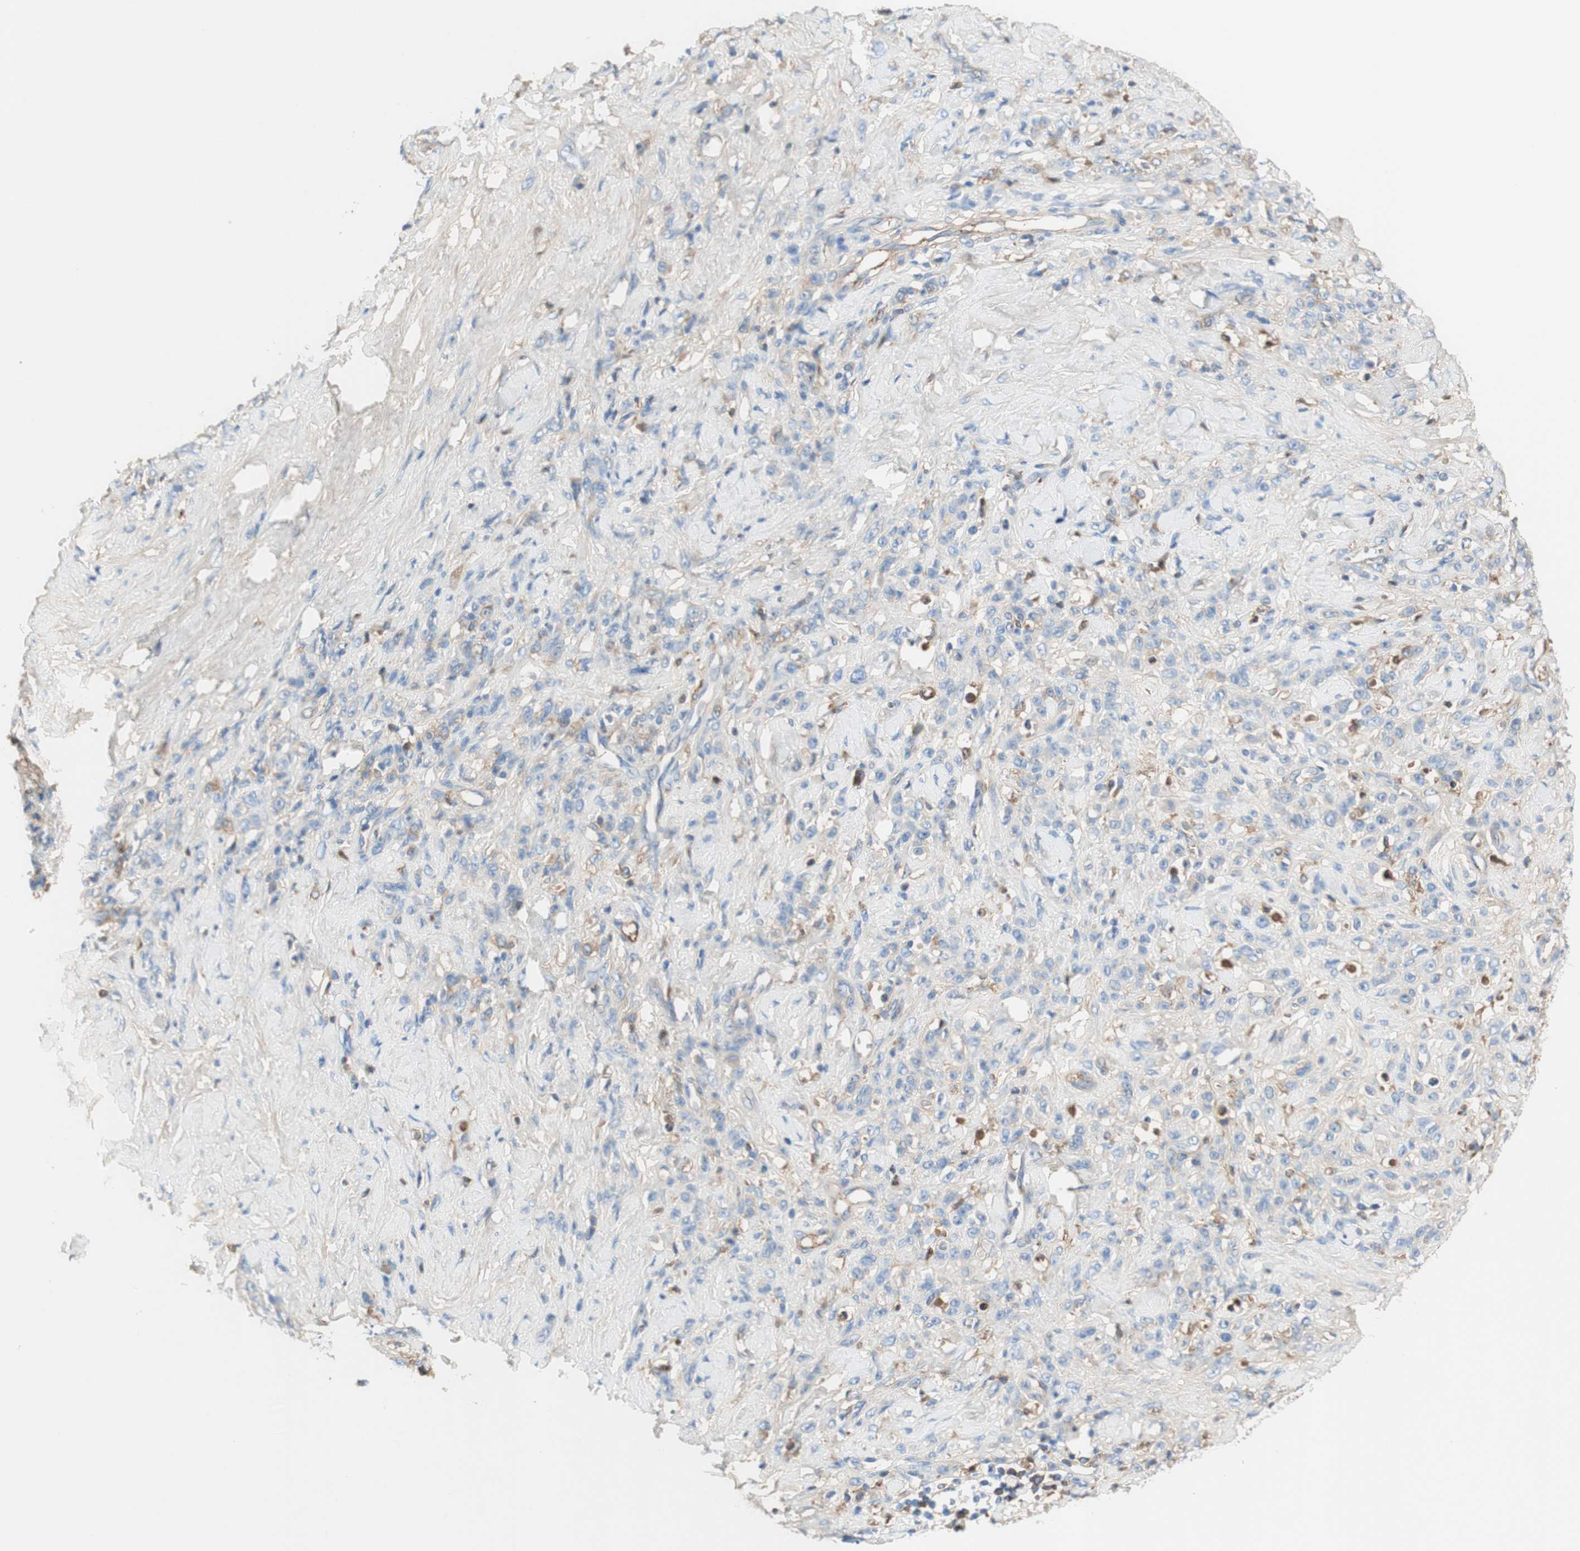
{"staining": {"intensity": "negative", "quantity": "none", "location": "none"}, "tissue": "stomach cancer", "cell_type": "Tumor cells", "image_type": "cancer", "snomed": [{"axis": "morphology", "description": "Adenocarcinoma, NOS"}, {"axis": "topography", "description": "Stomach"}], "caption": "DAB immunohistochemical staining of stomach cancer (adenocarcinoma) shows no significant staining in tumor cells. (DAB (3,3'-diaminobenzidine) immunohistochemistry visualized using brightfield microscopy, high magnification).", "gene": "KNG1", "patient": {"sex": "male", "age": 82}}